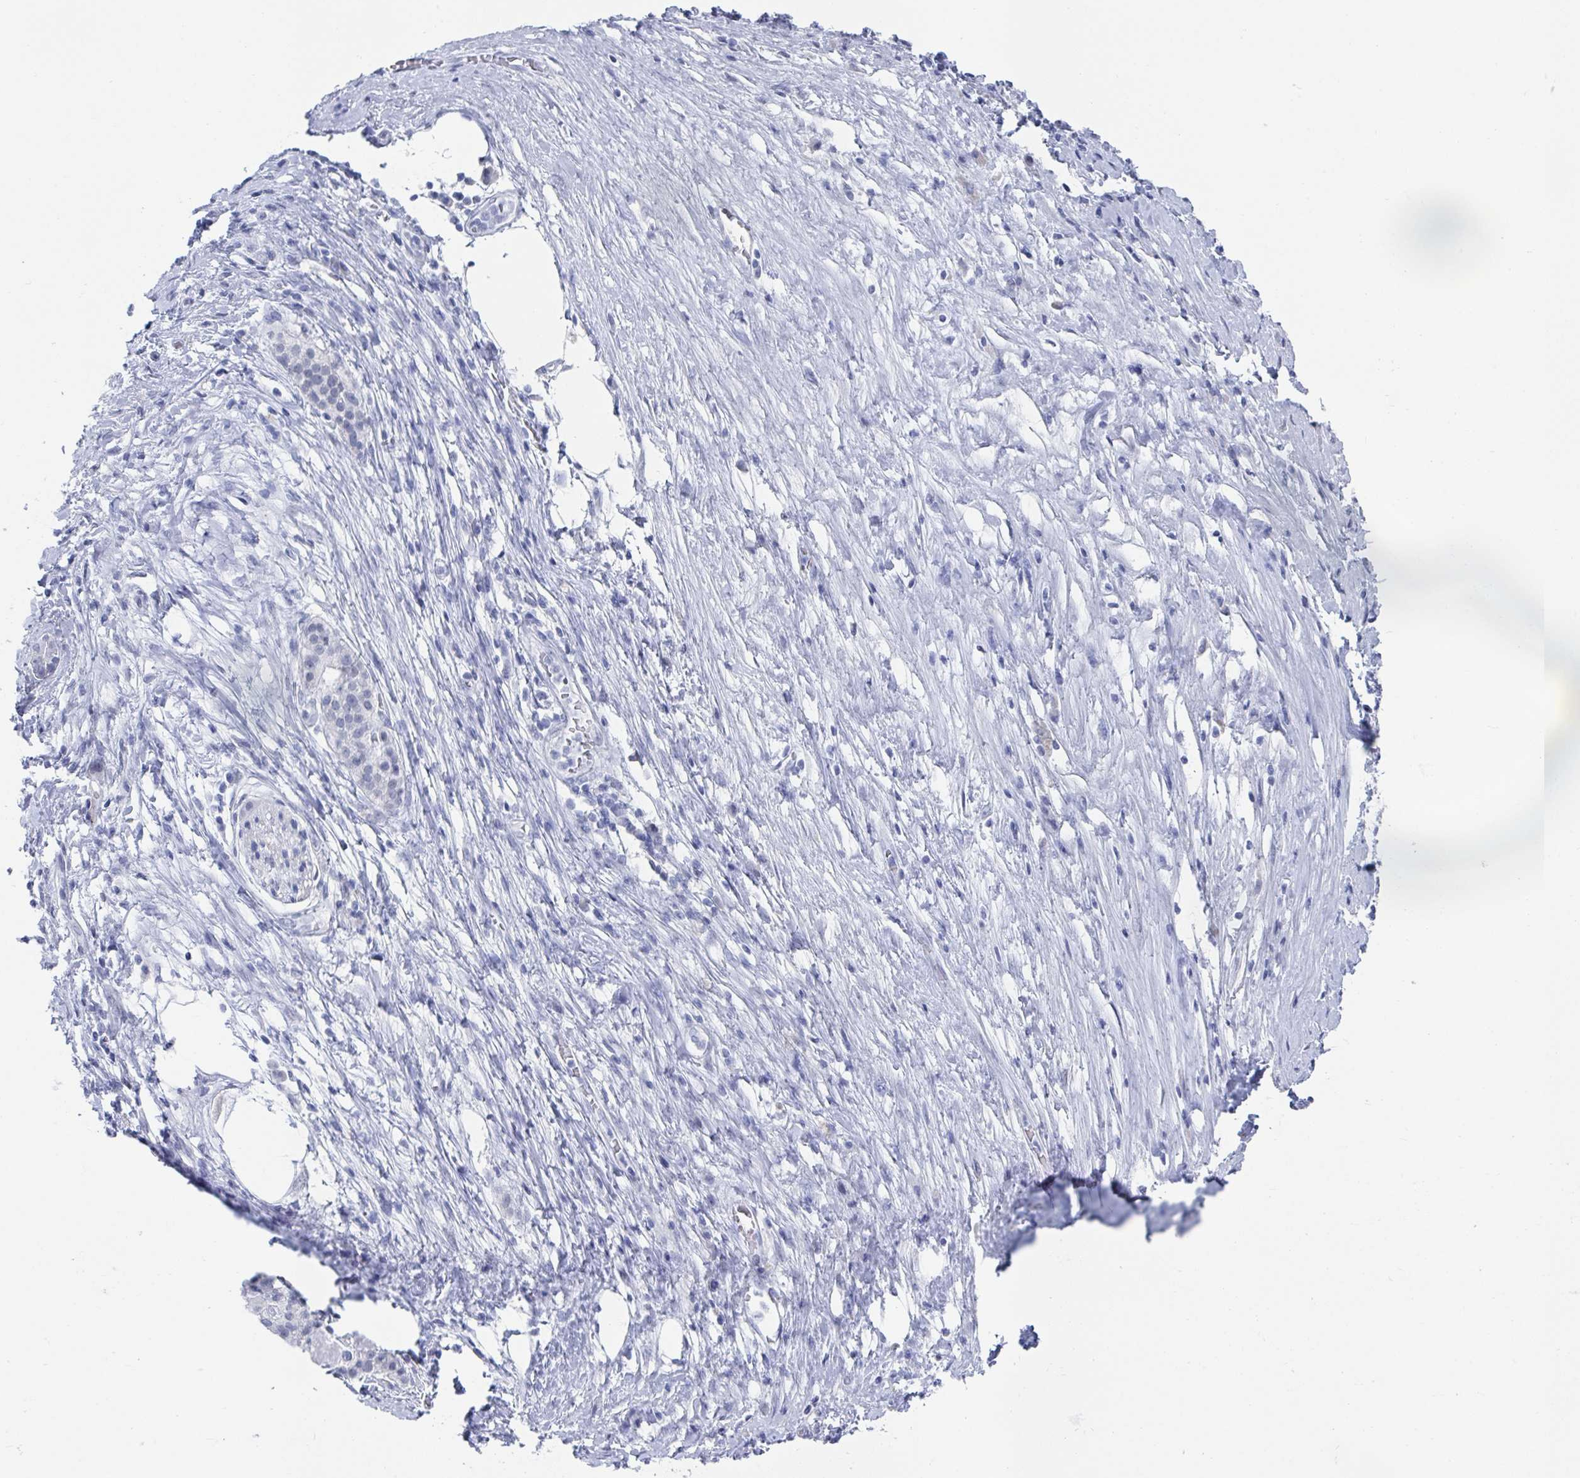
{"staining": {"intensity": "negative", "quantity": "none", "location": "none"}, "tissue": "pancreatic cancer", "cell_type": "Tumor cells", "image_type": "cancer", "snomed": [{"axis": "morphology", "description": "Adenocarcinoma, NOS"}, {"axis": "topography", "description": "Pancreas"}], "caption": "Immunohistochemistry (IHC) of human adenocarcinoma (pancreatic) displays no positivity in tumor cells.", "gene": "CAMKV", "patient": {"sex": "male", "age": 63}}